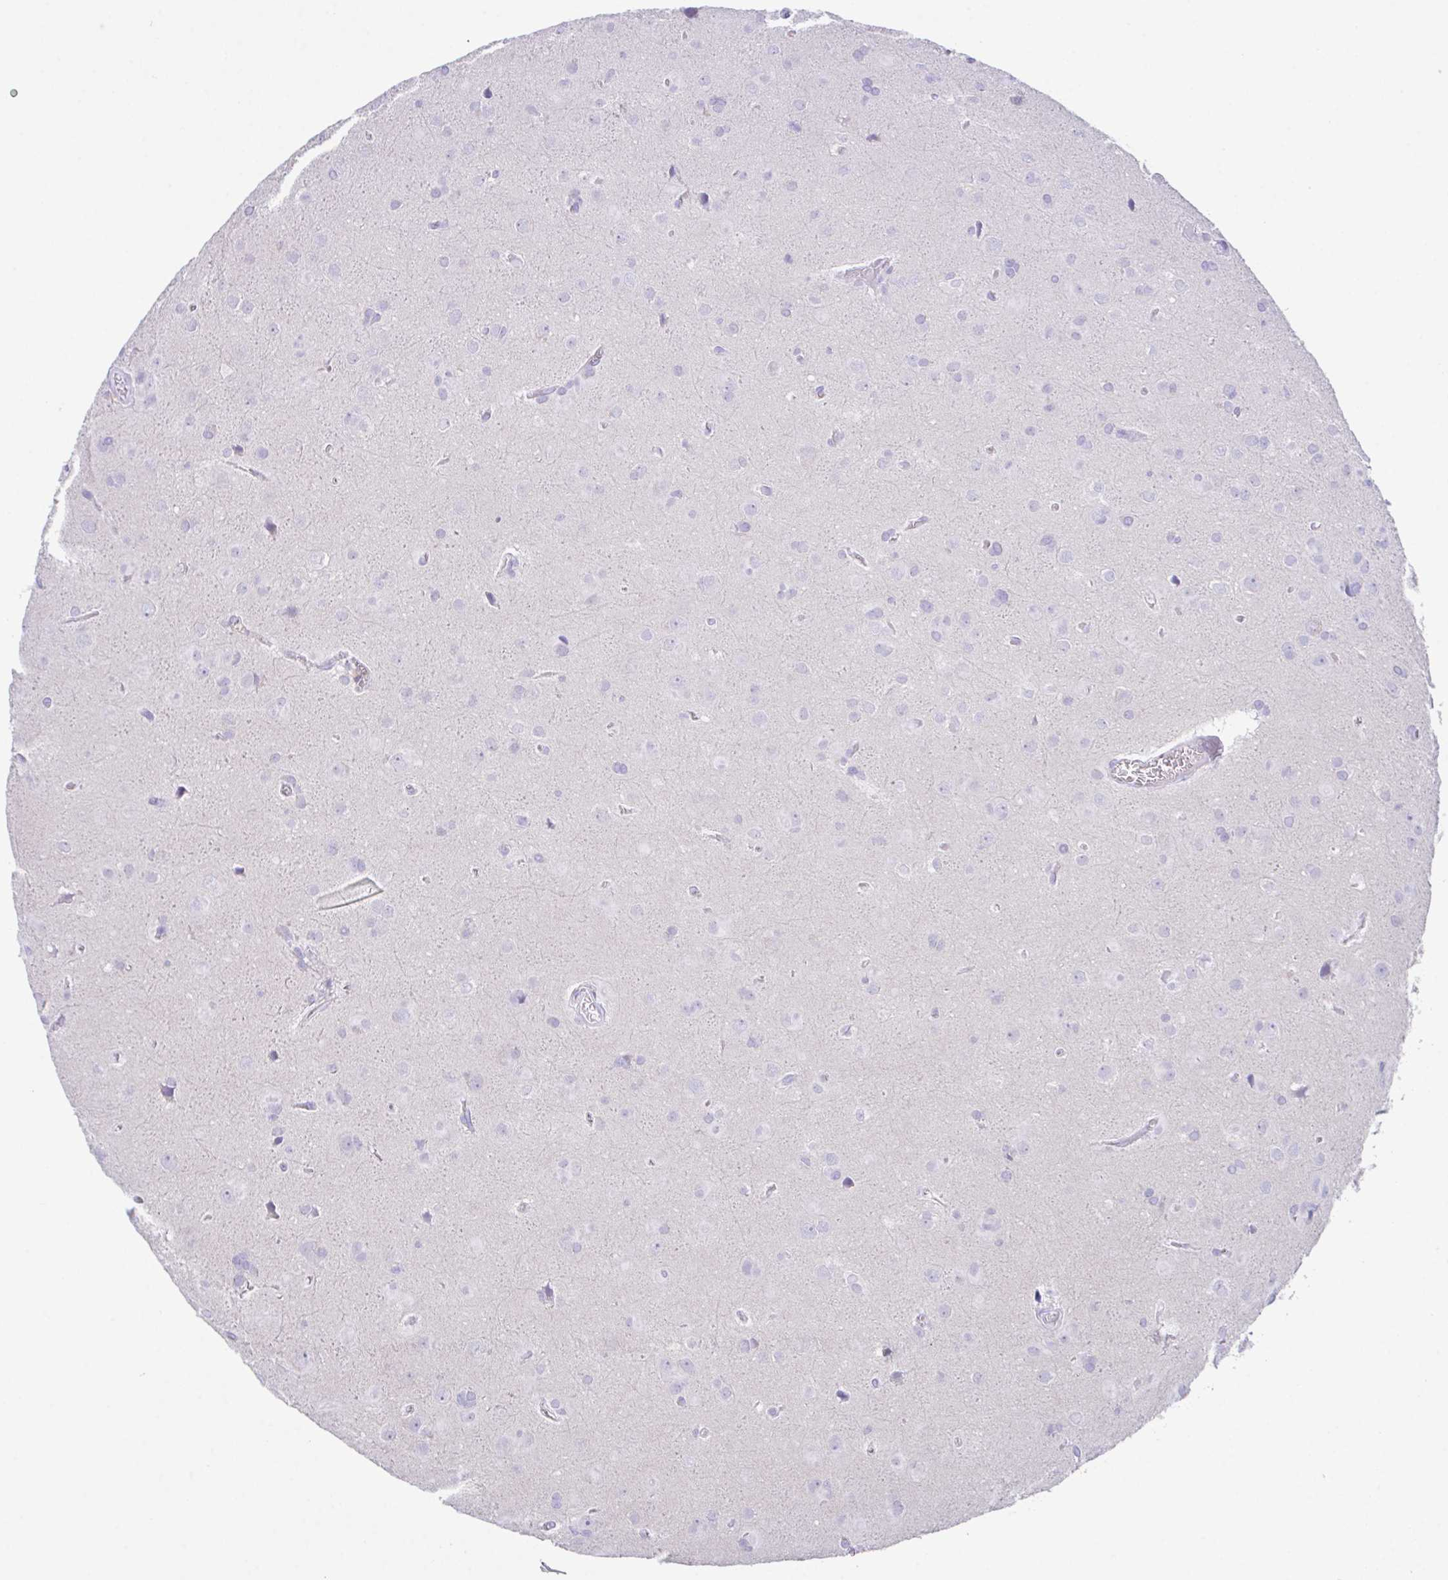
{"staining": {"intensity": "negative", "quantity": "none", "location": "none"}, "tissue": "glioma", "cell_type": "Tumor cells", "image_type": "cancer", "snomed": [{"axis": "morphology", "description": "Glioma, malignant, Low grade"}, {"axis": "topography", "description": "Brain"}], "caption": "Protein analysis of malignant low-grade glioma reveals no significant positivity in tumor cells.", "gene": "HACD4", "patient": {"sex": "male", "age": 58}}